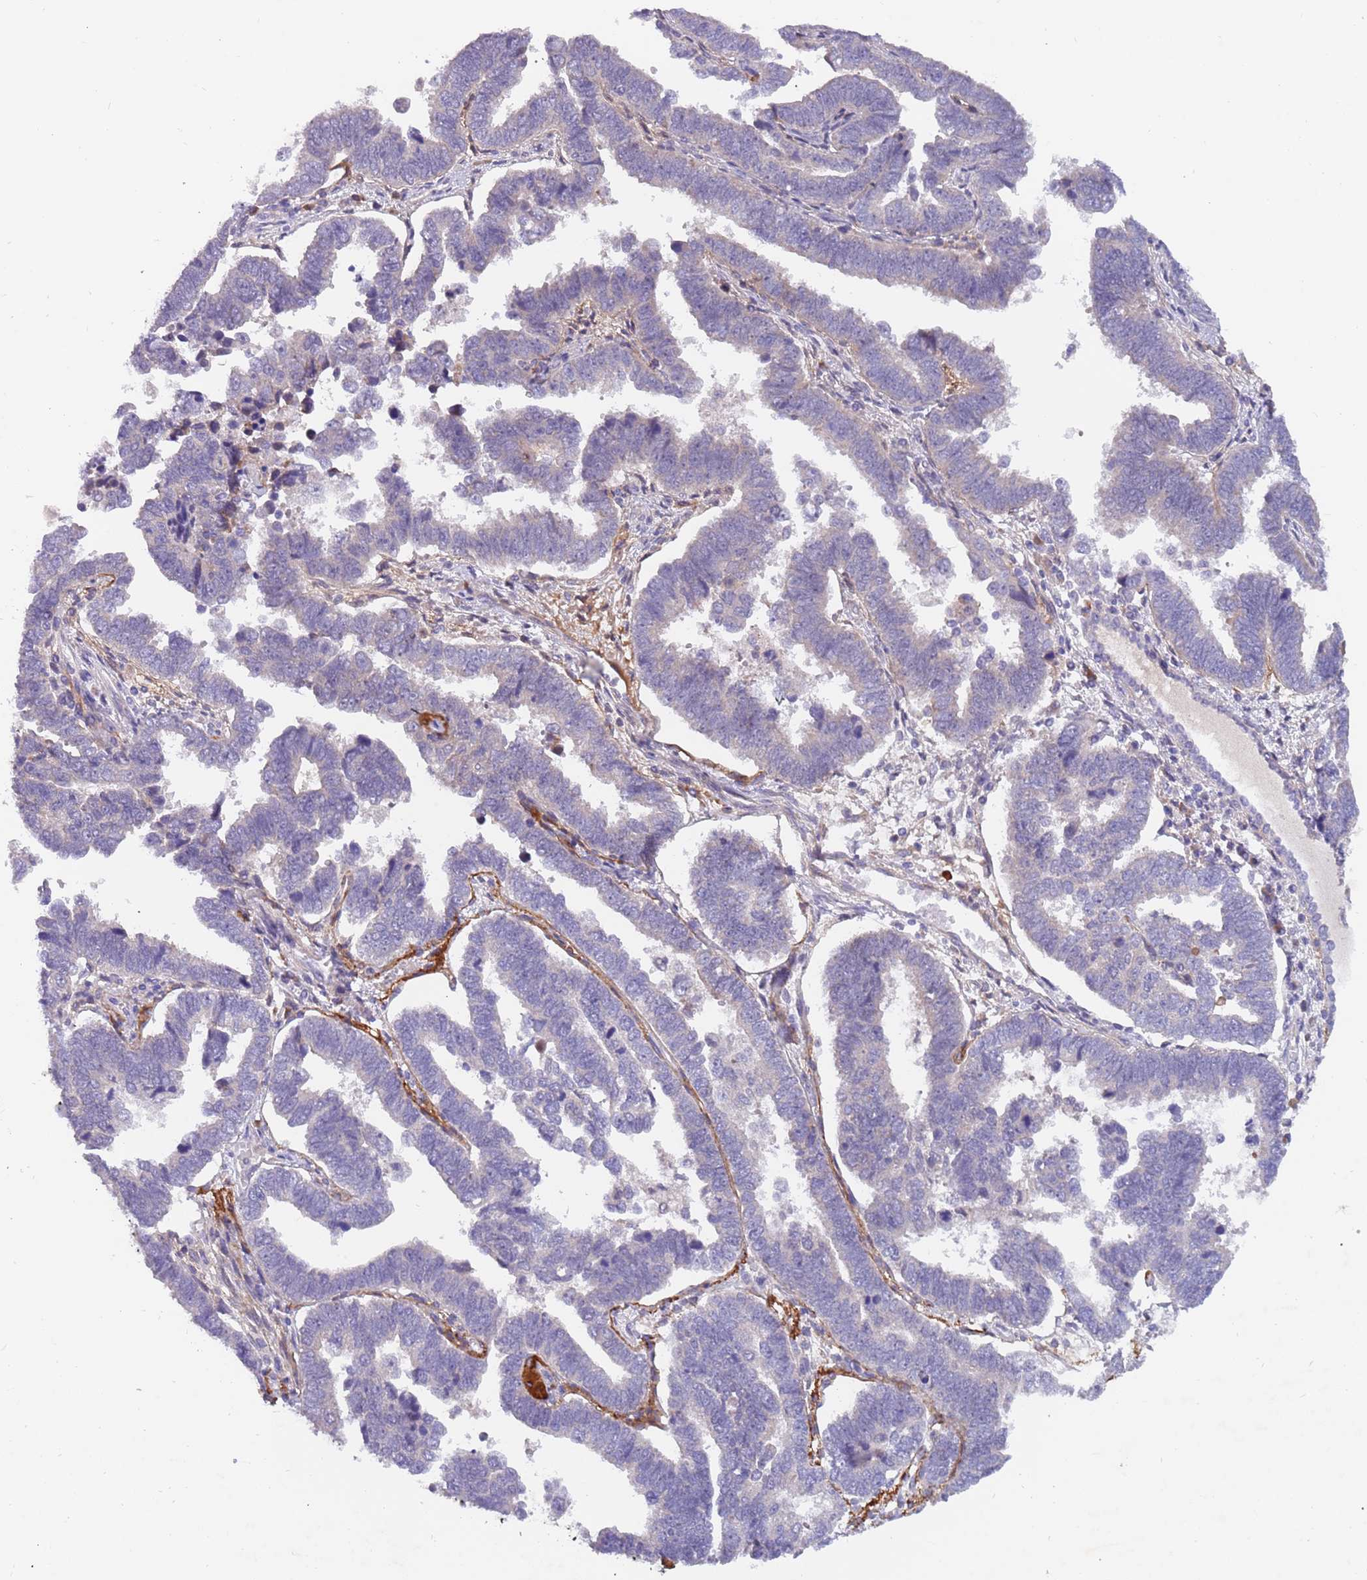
{"staining": {"intensity": "negative", "quantity": "none", "location": "none"}, "tissue": "endometrial cancer", "cell_type": "Tumor cells", "image_type": "cancer", "snomed": [{"axis": "morphology", "description": "Adenocarcinoma, NOS"}, {"axis": "topography", "description": "Endometrium"}], "caption": "Immunohistochemistry (IHC) micrograph of neoplastic tissue: human endometrial adenocarcinoma stained with DAB reveals no significant protein expression in tumor cells.", "gene": "ZNF746", "patient": {"sex": "female", "age": 75}}